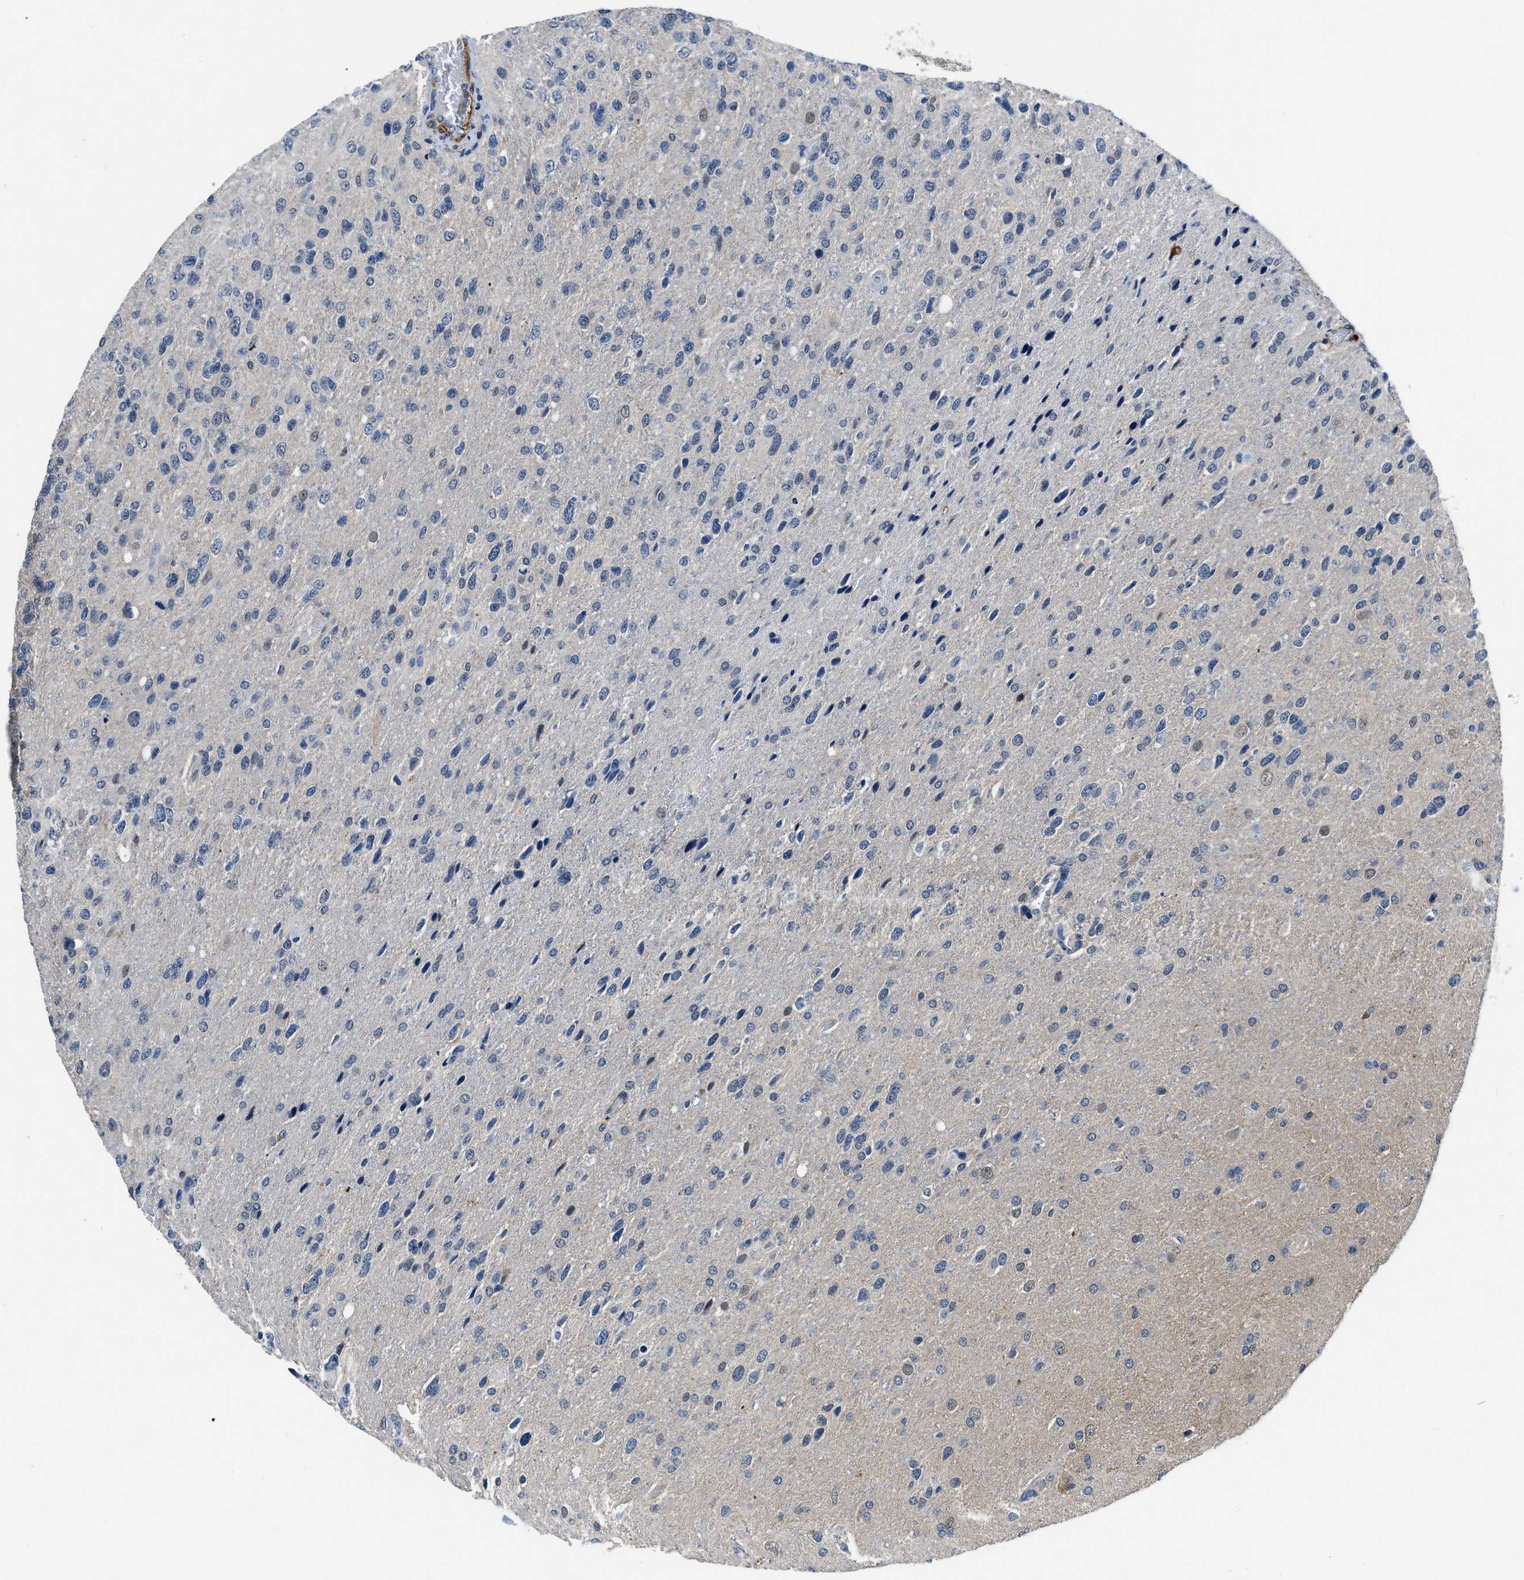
{"staining": {"intensity": "negative", "quantity": "none", "location": "none"}, "tissue": "glioma", "cell_type": "Tumor cells", "image_type": "cancer", "snomed": [{"axis": "morphology", "description": "Glioma, malignant, High grade"}, {"axis": "topography", "description": "Brain"}], "caption": "A high-resolution photomicrograph shows IHC staining of glioma, which demonstrates no significant staining in tumor cells. (DAB immunohistochemistry with hematoxylin counter stain).", "gene": "LANCL2", "patient": {"sex": "female", "age": 58}}